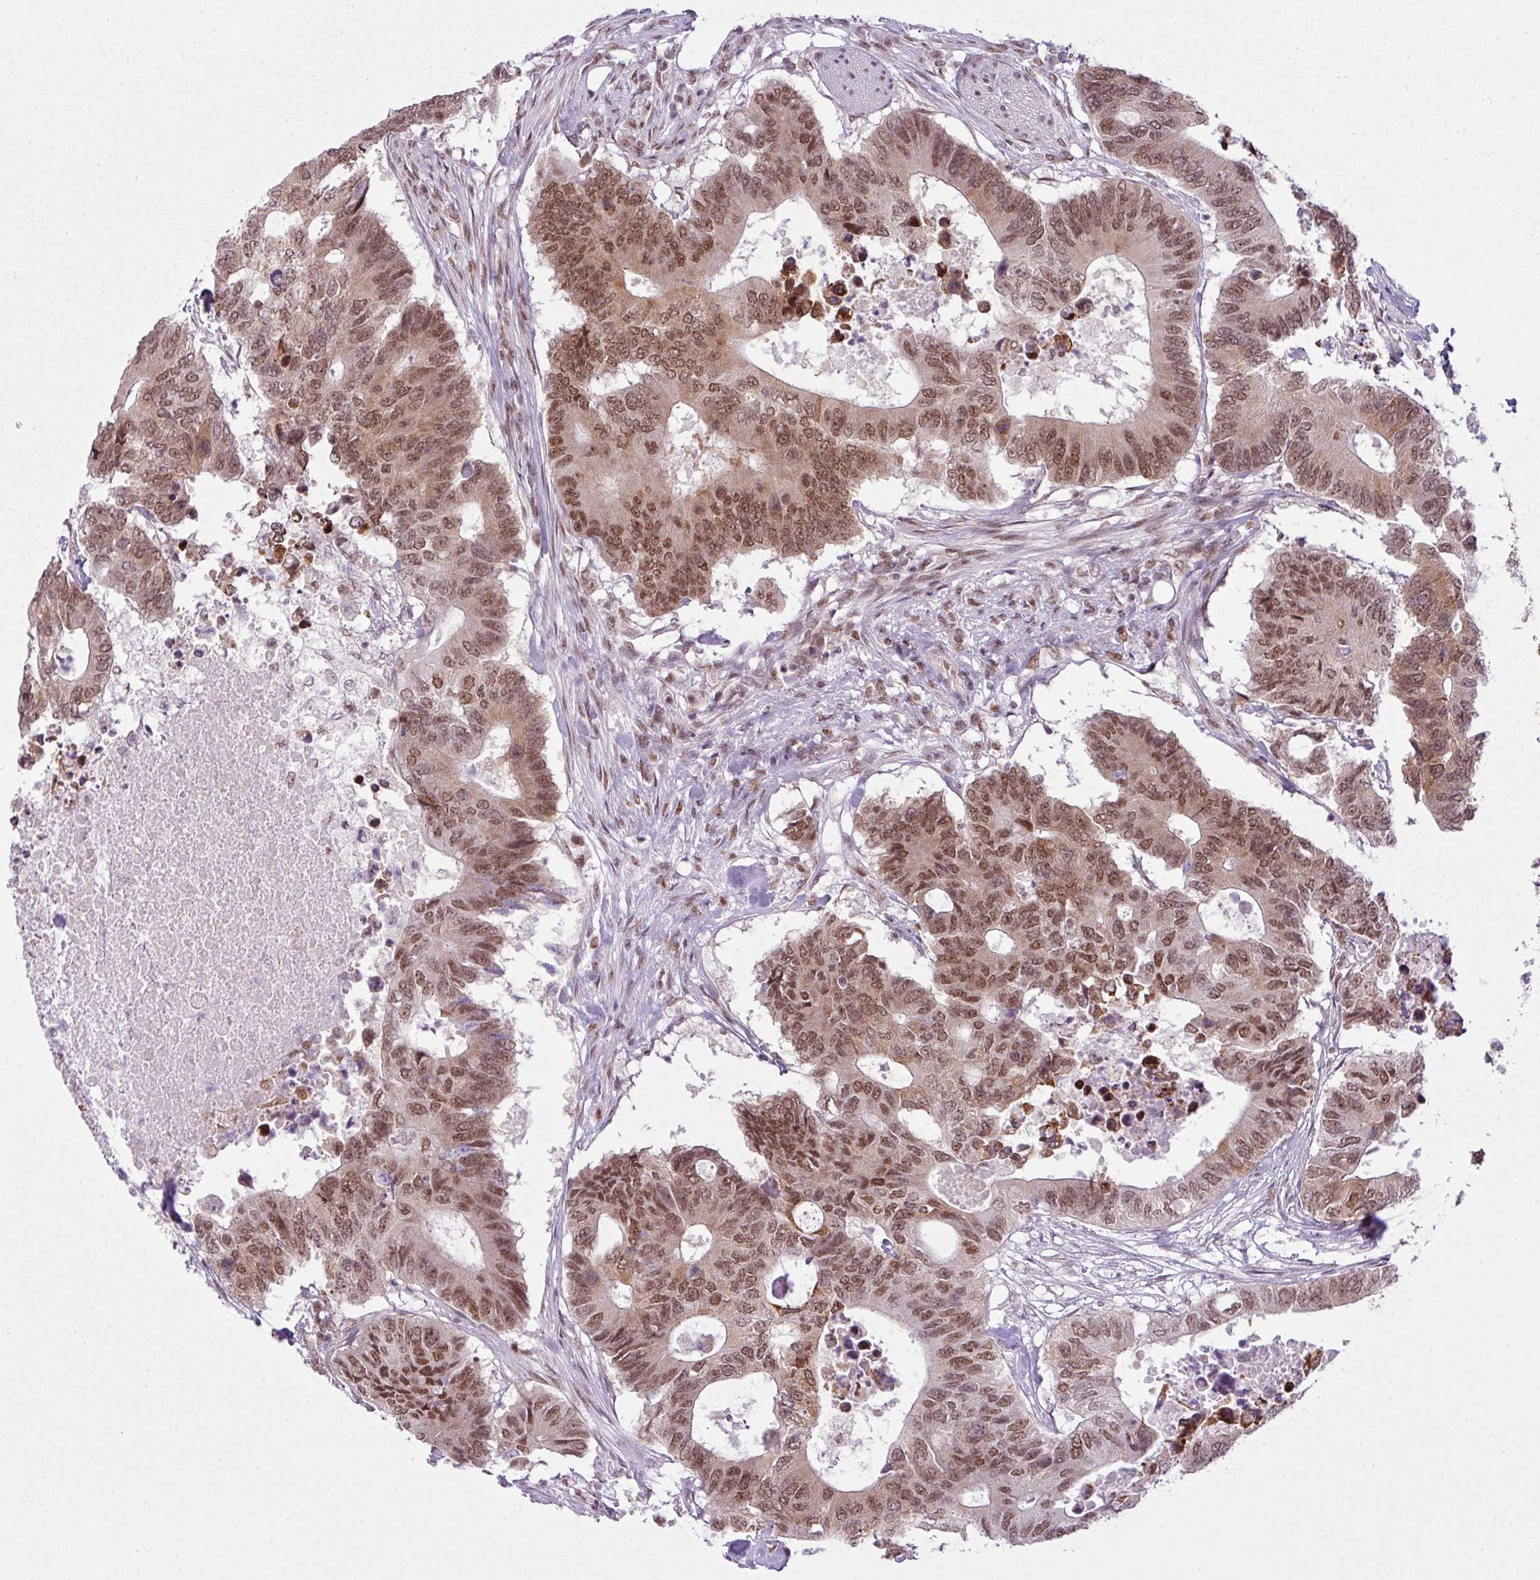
{"staining": {"intensity": "moderate", "quantity": ">75%", "location": "nuclear"}, "tissue": "colorectal cancer", "cell_type": "Tumor cells", "image_type": "cancer", "snomed": [{"axis": "morphology", "description": "Adenocarcinoma, NOS"}, {"axis": "topography", "description": "Colon"}], "caption": "An immunohistochemistry (IHC) photomicrograph of tumor tissue is shown. Protein staining in brown shows moderate nuclear positivity in colorectal cancer within tumor cells.", "gene": "ARL6IP4", "patient": {"sex": "male", "age": 71}}